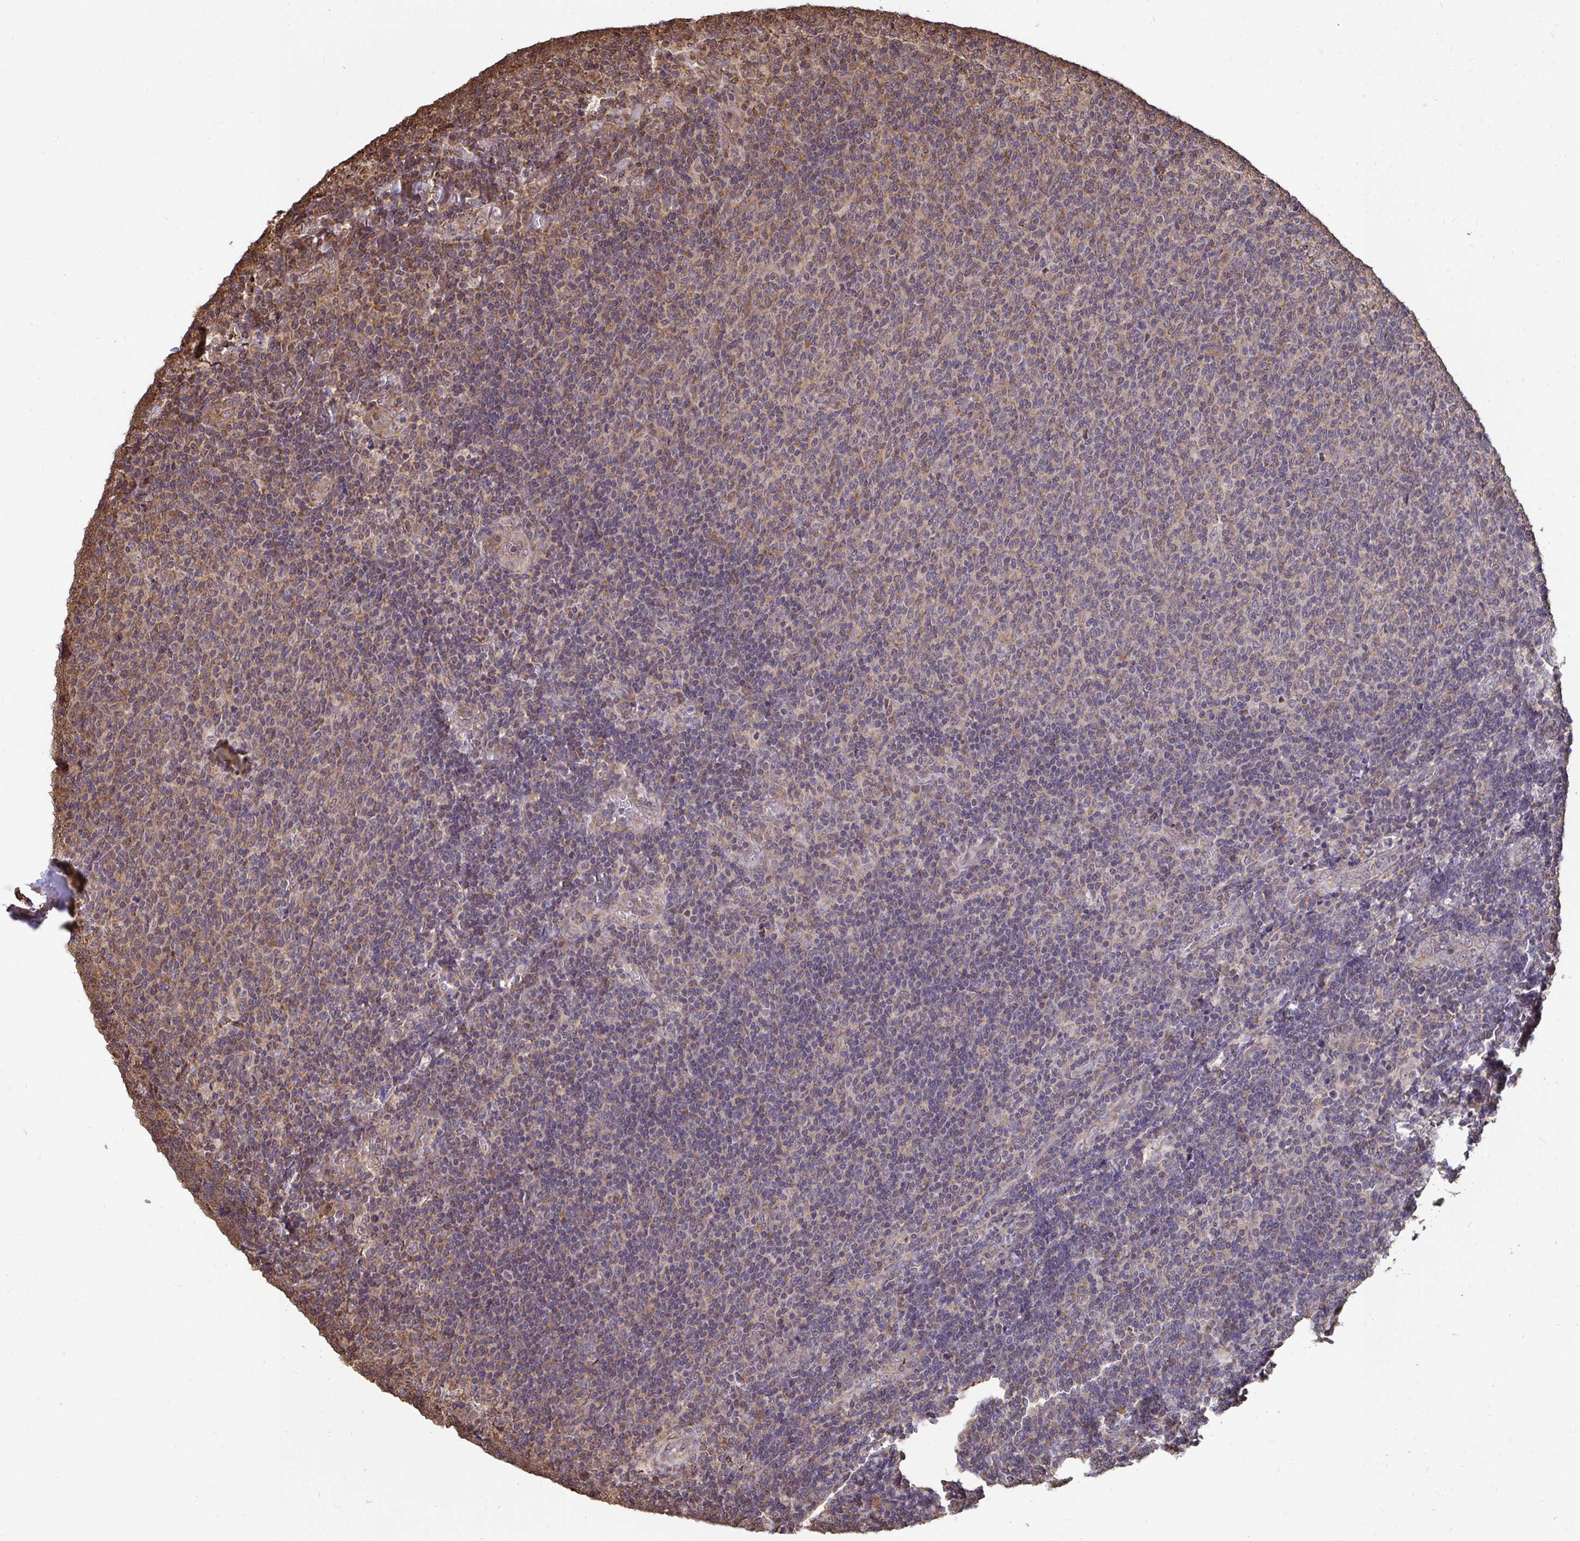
{"staining": {"intensity": "weak", "quantity": "25%-75%", "location": "cytoplasmic/membranous"}, "tissue": "lymphoma", "cell_type": "Tumor cells", "image_type": "cancer", "snomed": [{"axis": "morphology", "description": "Malignant lymphoma, non-Hodgkin's type, Low grade"}, {"axis": "topography", "description": "Lymph node"}], "caption": "Human lymphoma stained with a brown dye displays weak cytoplasmic/membranous positive staining in approximately 25%-75% of tumor cells.", "gene": "SYNCRIP", "patient": {"sex": "male", "age": 52}}